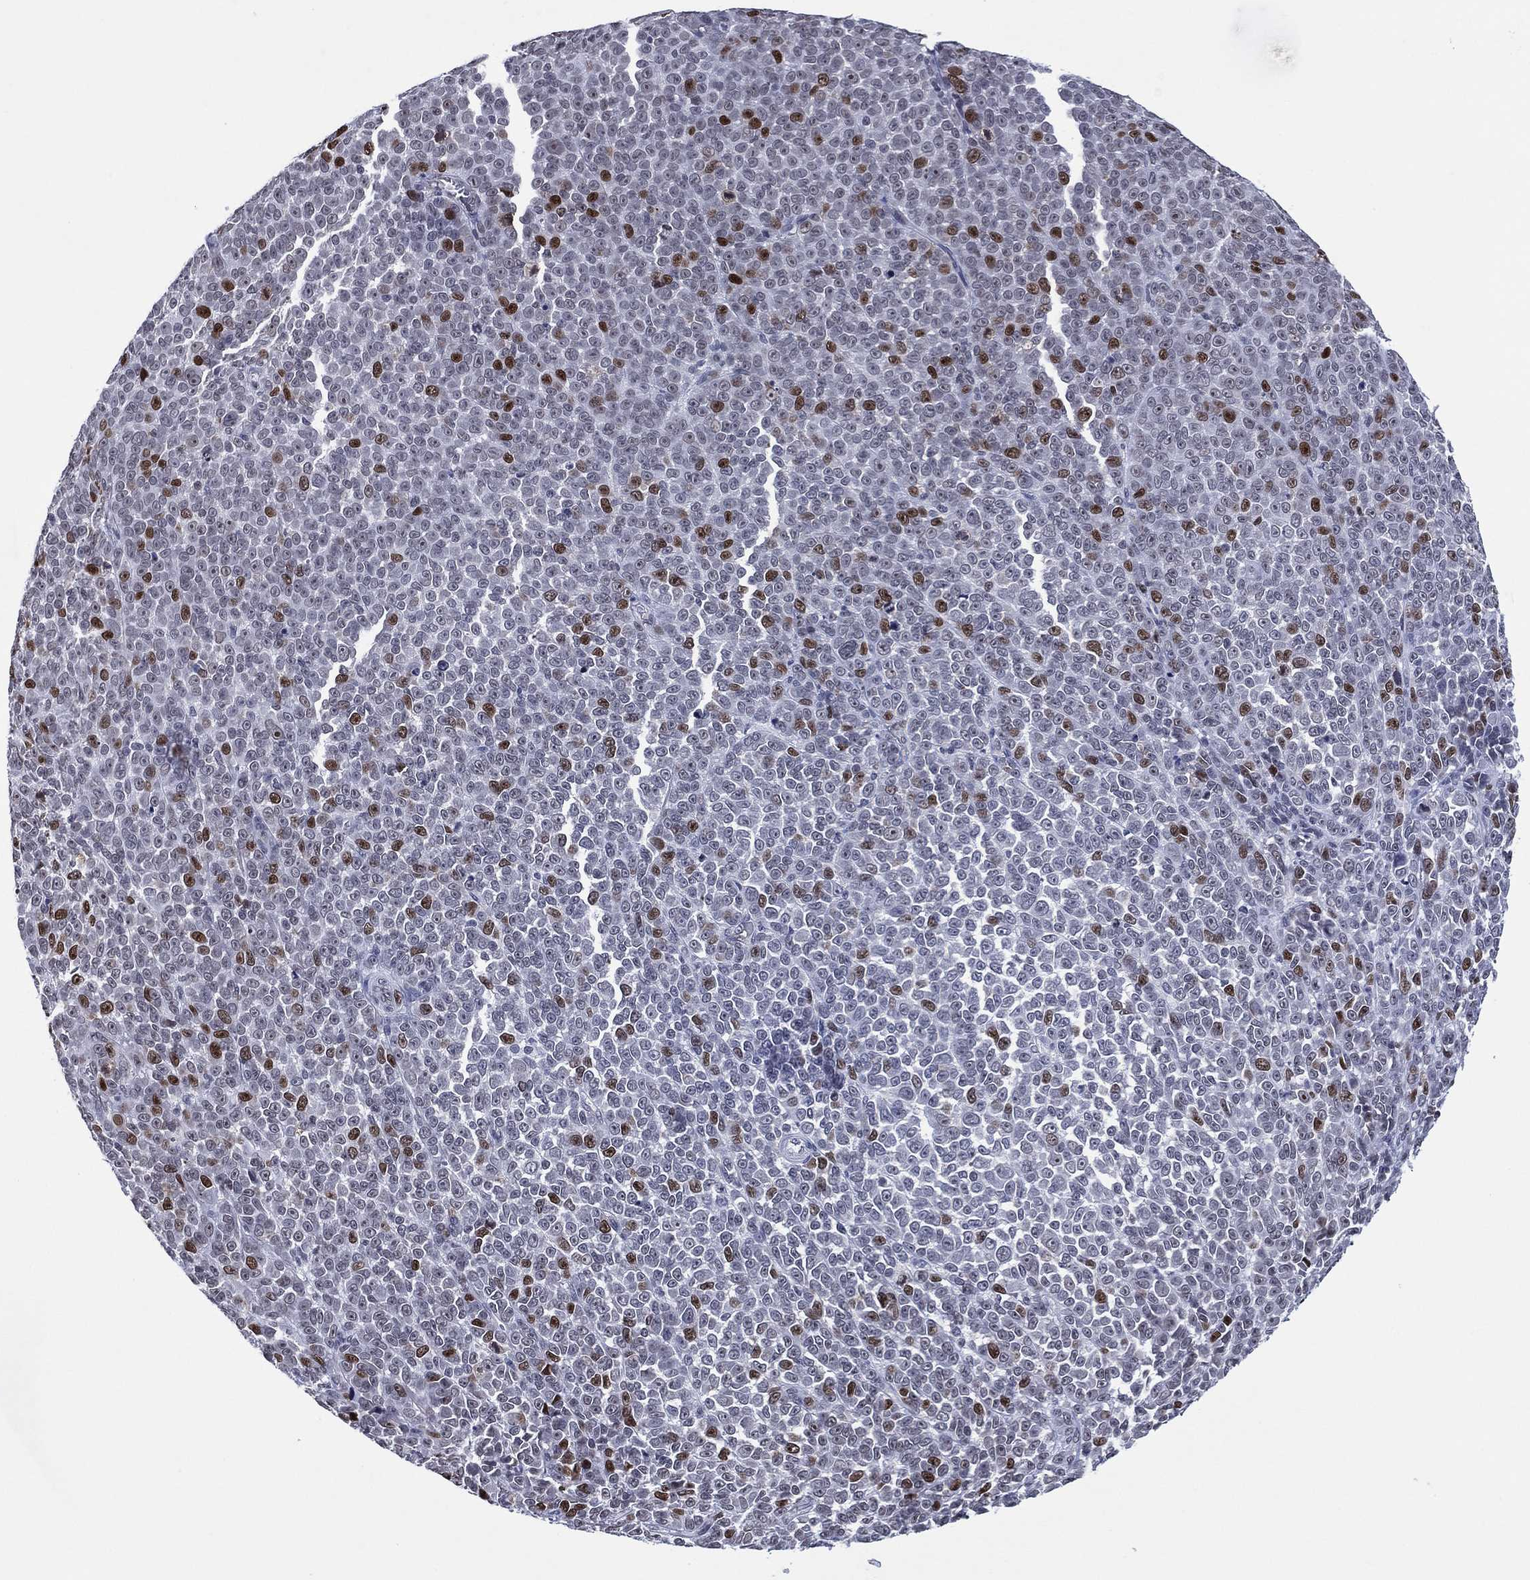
{"staining": {"intensity": "strong", "quantity": "<25%", "location": "nuclear"}, "tissue": "melanoma", "cell_type": "Tumor cells", "image_type": "cancer", "snomed": [{"axis": "morphology", "description": "Malignant melanoma, NOS"}, {"axis": "topography", "description": "Skin"}], "caption": "Approximately <25% of tumor cells in human melanoma exhibit strong nuclear protein positivity as visualized by brown immunohistochemical staining.", "gene": "GATA6", "patient": {"sex": "female", "age": 95}}